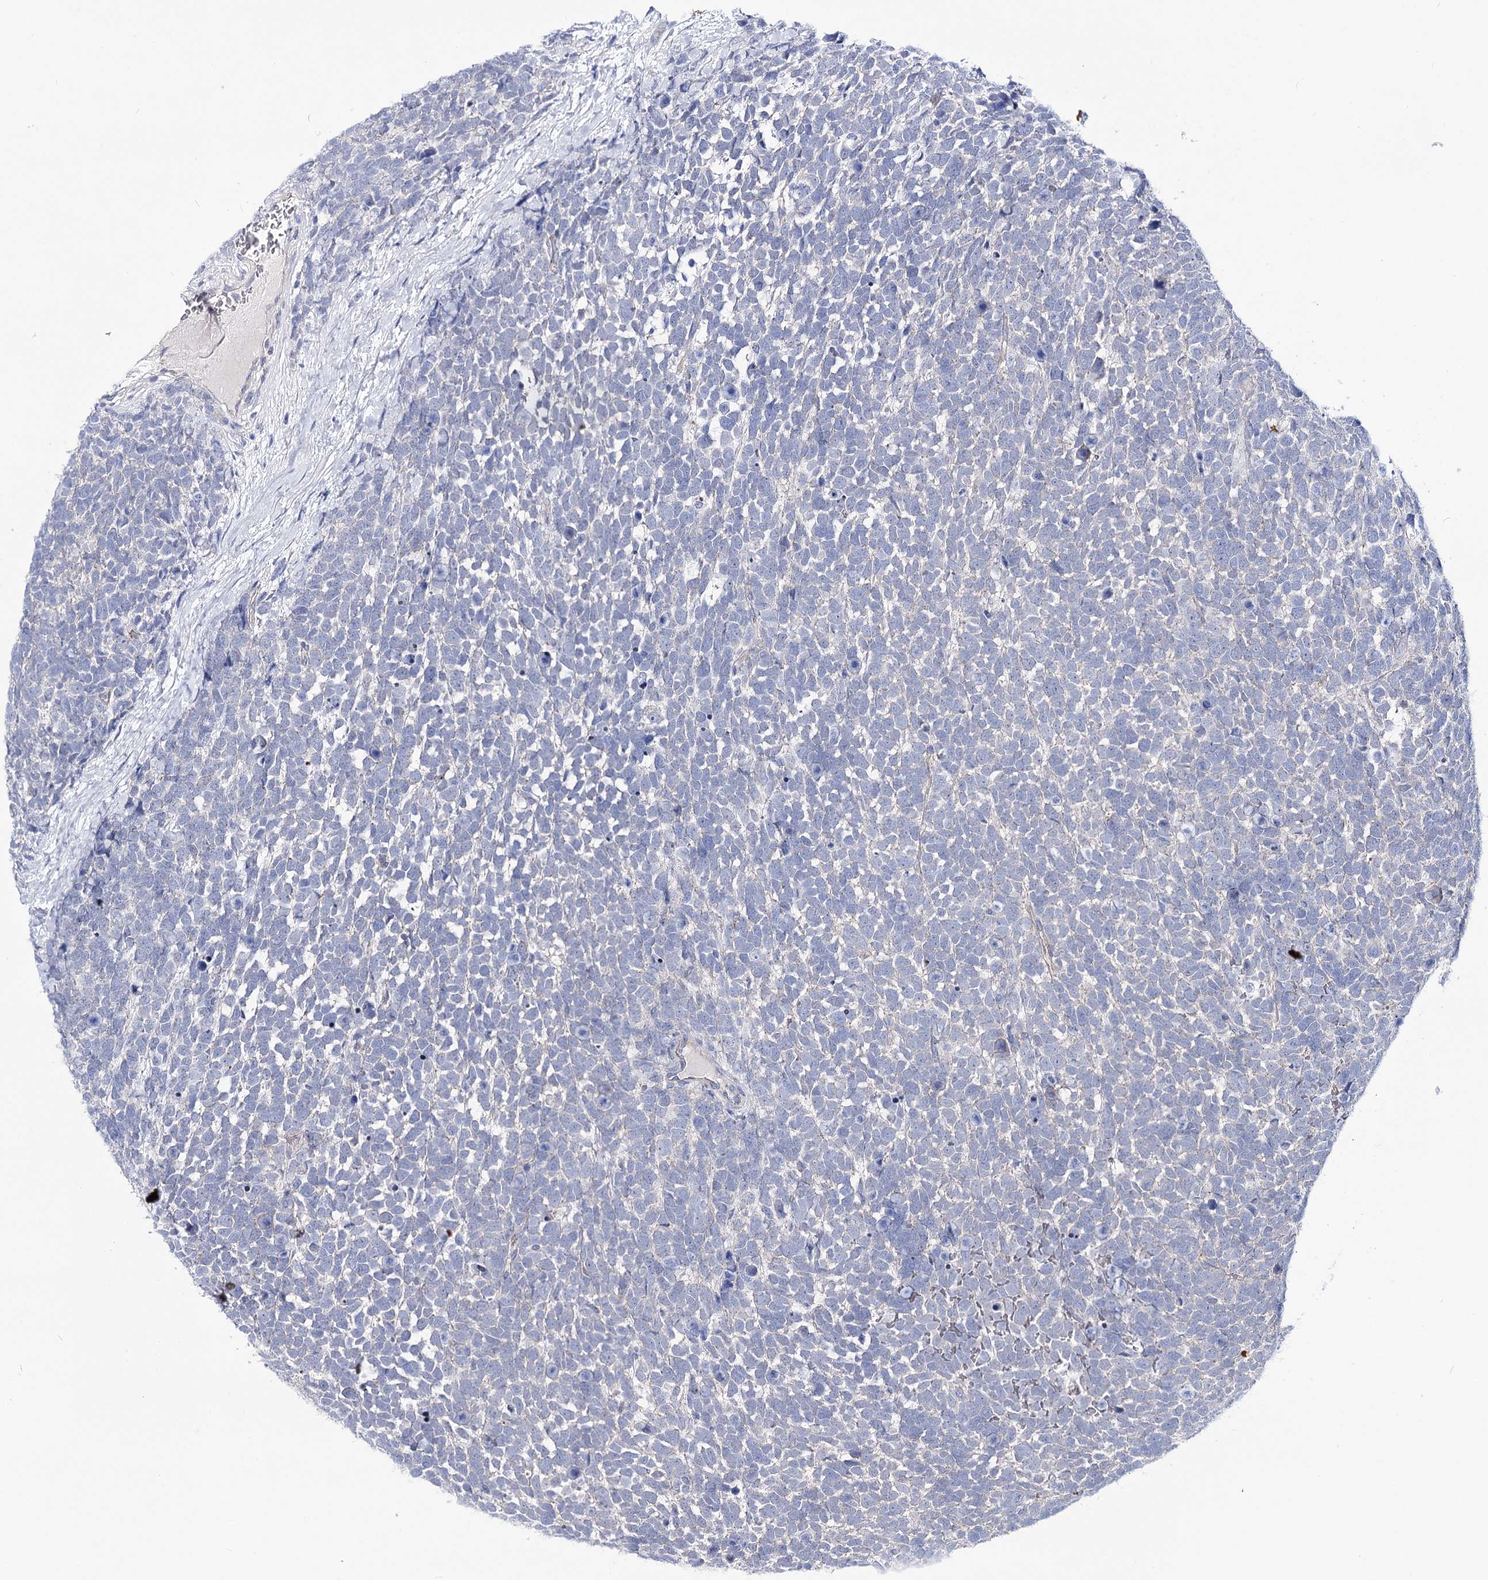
{"staining": {"intensity": "negative", "quantity": "none", "location": "none"}, "tissue": "urothelial cancer", "cell_type": "Tumor cells", "image_type": "cancer", "snomed": [{"axis": "morphology", "description": "Urothelial carcinoma, High grade"}, {"axis": "topography", "description": "Urinary bladder"}], "caption": "High magnification brightfield microscopy of urothelial cancer stained with DAB (3,3'-diaminobenzidine) (brown) and counterstained with hematoxylin (blue): tumor cells show no significant staining.", "gene": "NRAP", "patient": {"sex": "female", "age": 82}}